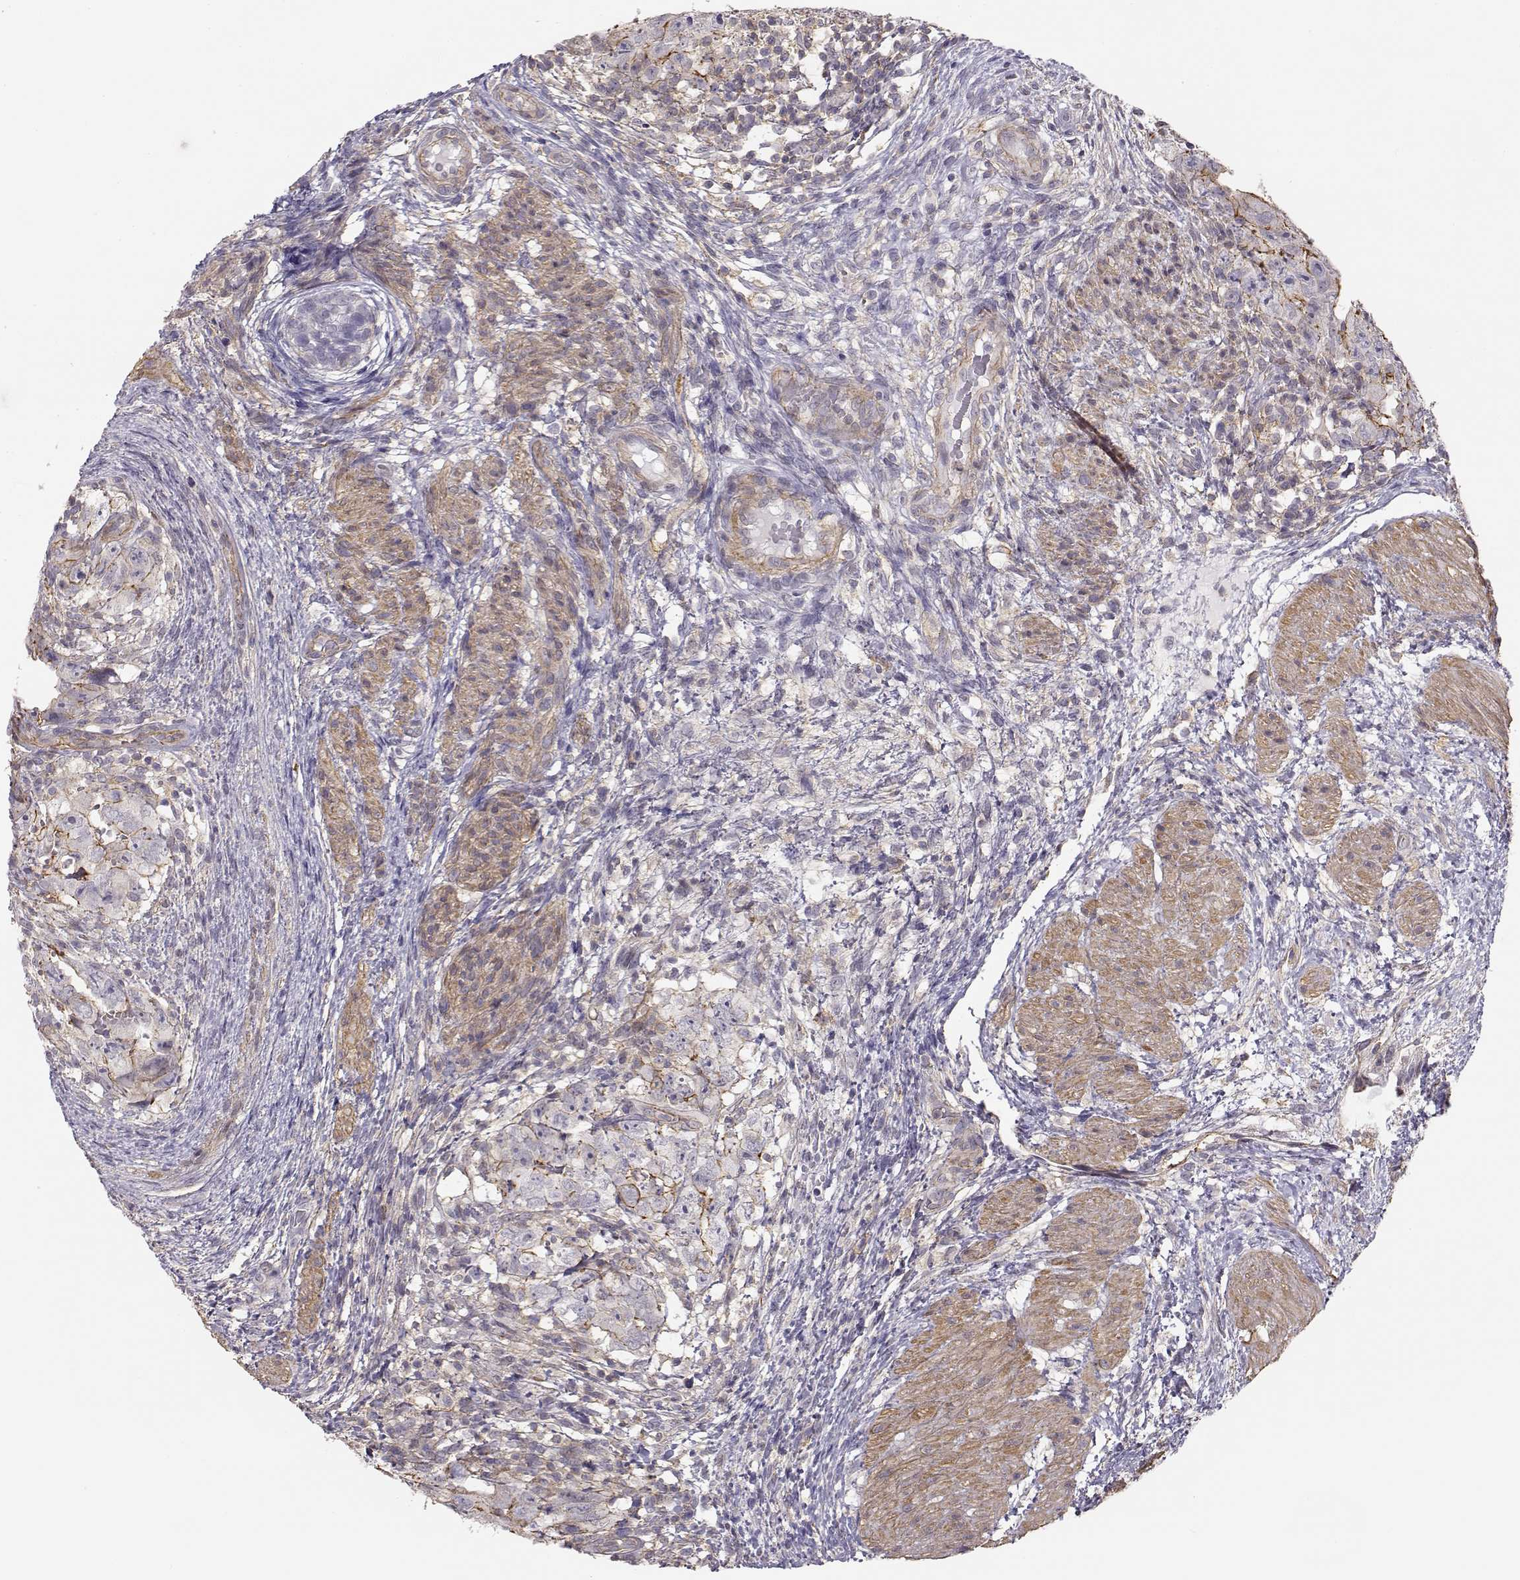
{"staining": {"intensity": "strong", "quantity": "<25%", "location": "cytoplasmic/membranous"}, "tissue": "testis cancer", "cell_type": "Tumor cells", "image_type": "cancer", "snomed": [{"axis": "morphology", "description": "Normal tissue, NOS"}, {"axis": "morphology", "description": "Carcinoma, Embryonal, NOS"}, {"axis": "topography", "description": "Testis"}, {"axis": "topography", "description": "Epididymis"}], "caption": "An immunohistochemistry histopathology image of neoplastic tissue is shown. Protein staining in brown labels strong cytoplasmic/membranous positivity in testis cancer (embryonal carcinoma) within tumor cells.", "gene": "DAPL1", "patient": {"sex": "male", "age": 24}}